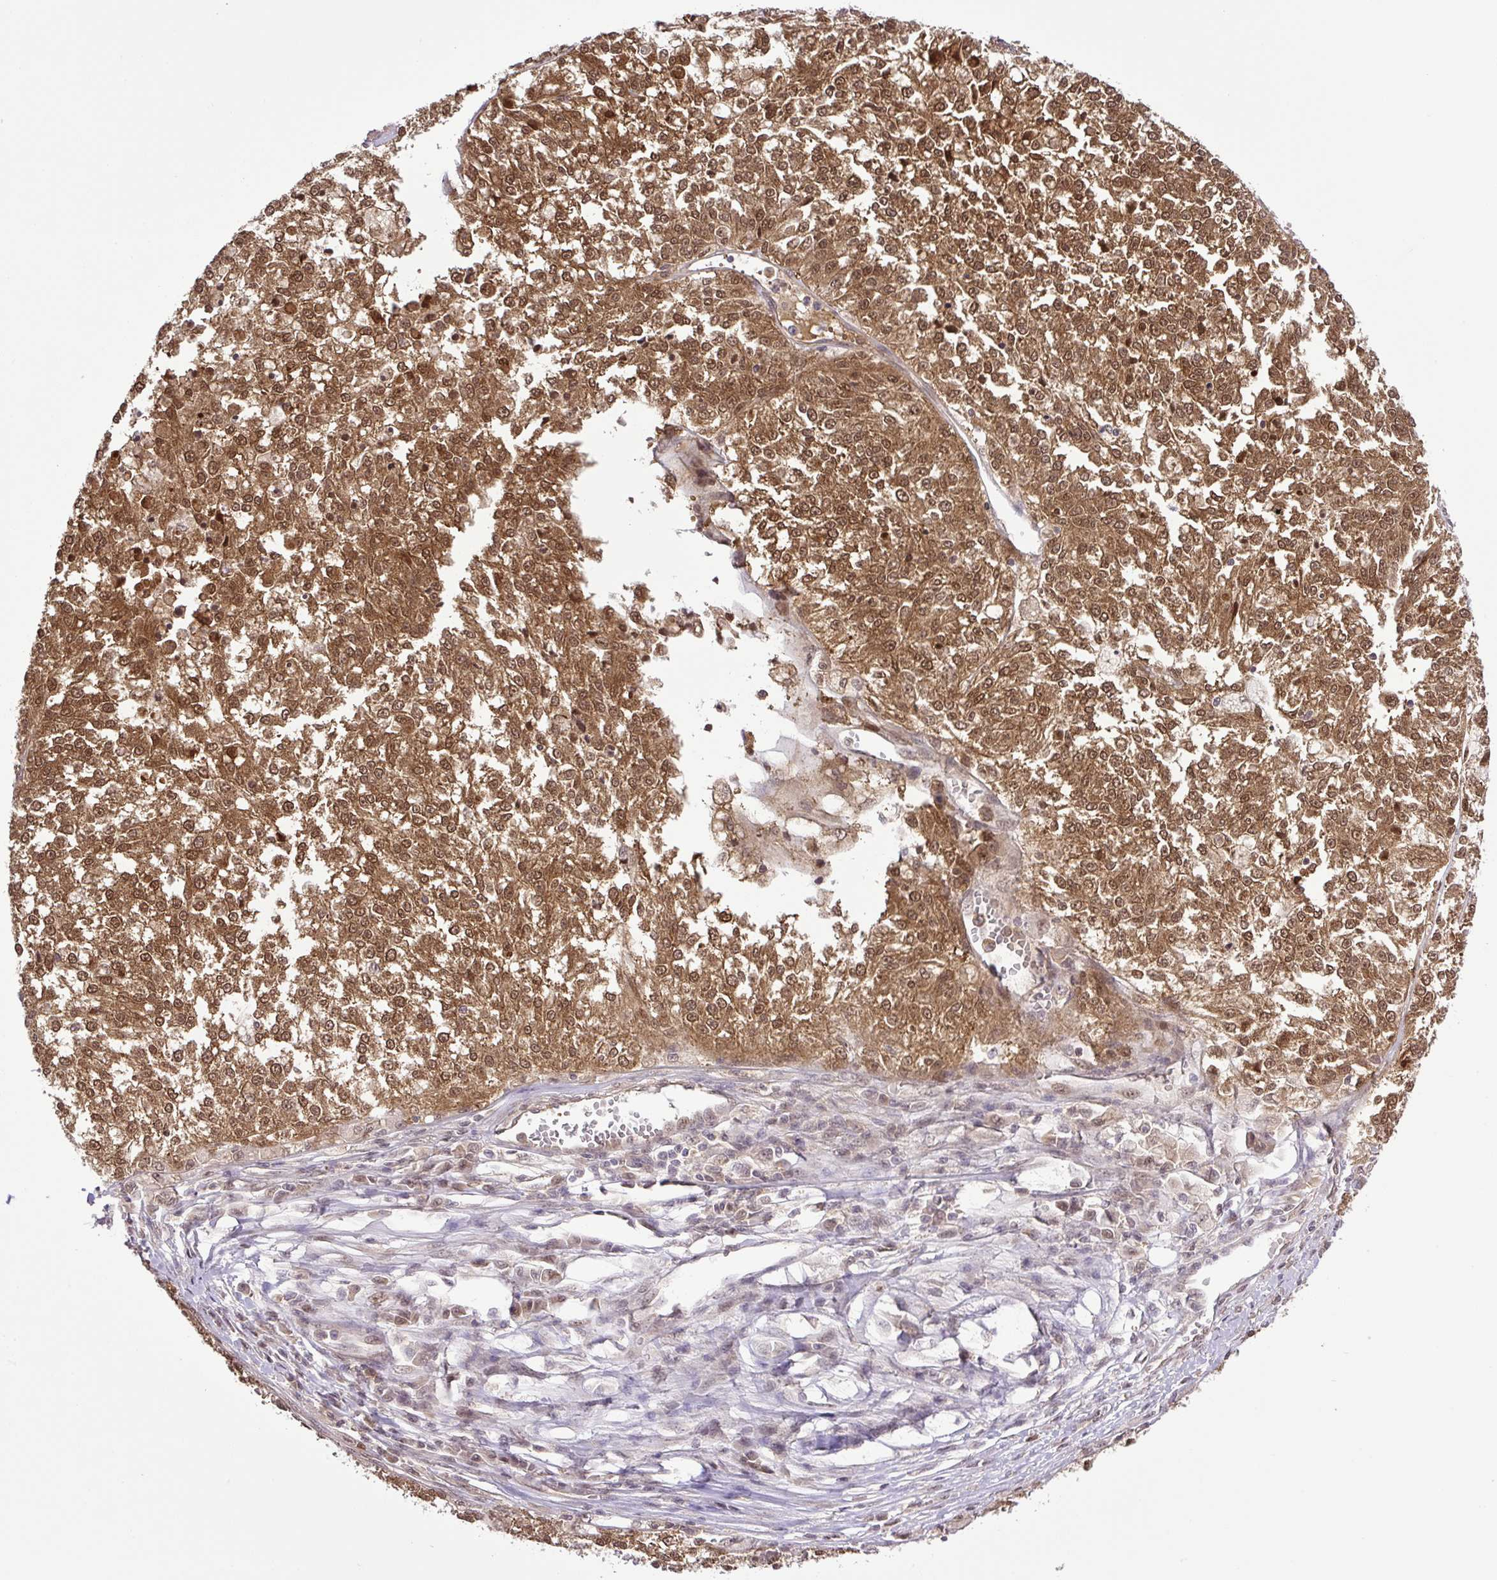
{"staining": {"intensity": "moderate", "quantity": ">75%", "location": "cytoplasmic/membranous,nuclear"}, "tissue": "melanoma", "cell_type": "Tumor cells", "image_type": "cancer", "snomed": [{"axis": "morphology", "description": "Malignant melanoma, NOS"}, {"axis": "topography", "description": "Skin"}], "caption": "There is medium levels of moderate cytoplasmic/membranous and nuclear staining in tumor cells of melanoma, as demonstrated by immunohistochemical staining (brown color).", "gene": "SGTA", "patient": {"sex": "female", "age": 64}}